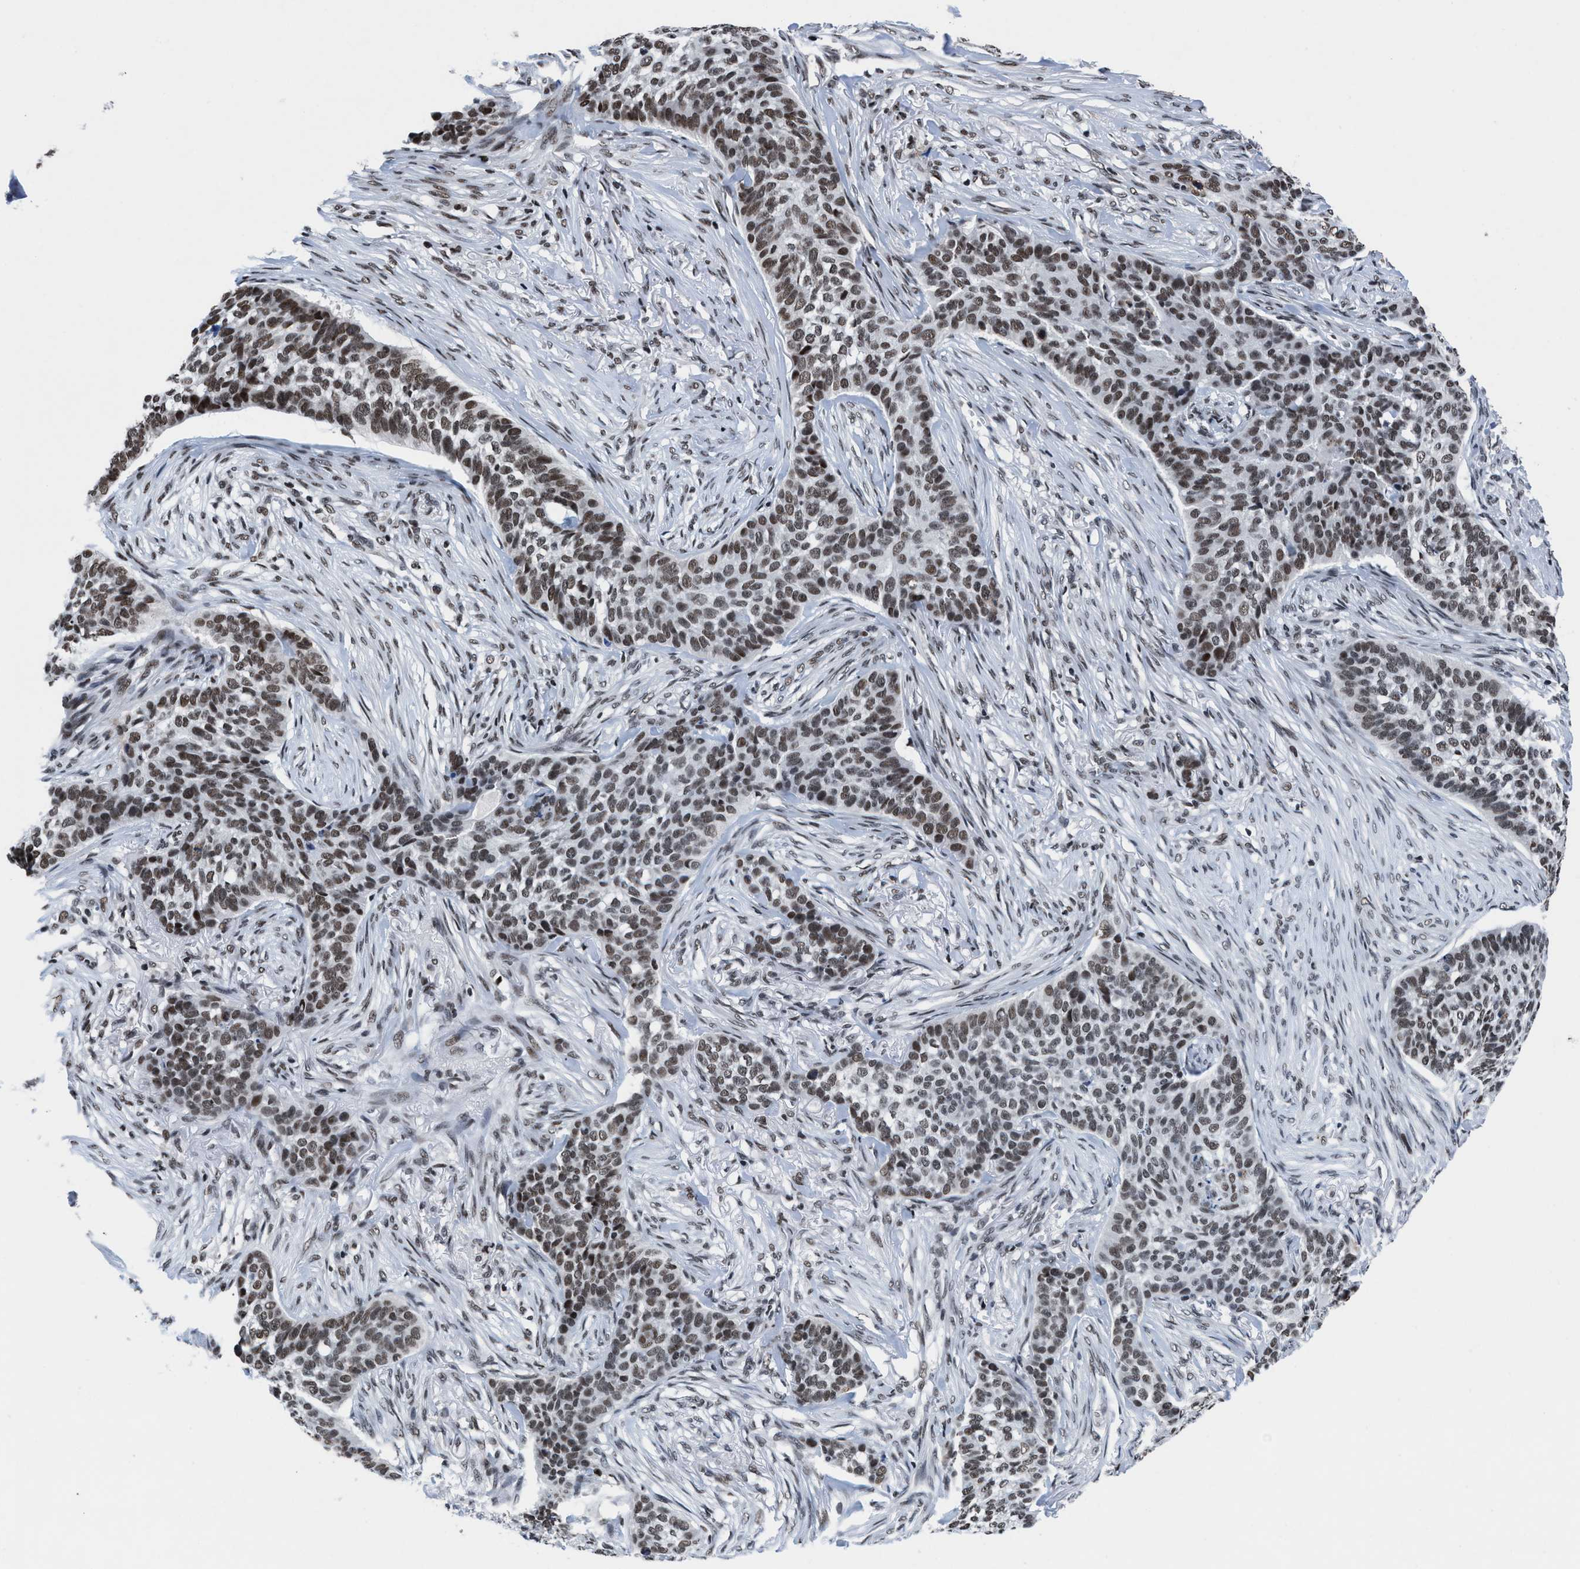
{"staining": {"intensity": "weak", "quantity": ">75%", "location": "nuclear"}, "tissue": "skin cancer", "cell_type": "Tumor cells", "image_type": "cancer", "snomed": [{"axis": "morphology", "description": "Basal cell carcinoma"}, {"axis": "topography", "description": "Skin"}], "caption": "Tumor cells show low levels of weak nuclear positivity in about >75% of cells in basal cell carcinoma (skin).", "gene": "WDR81", "patient": {"sex": "male", "age": 85}}